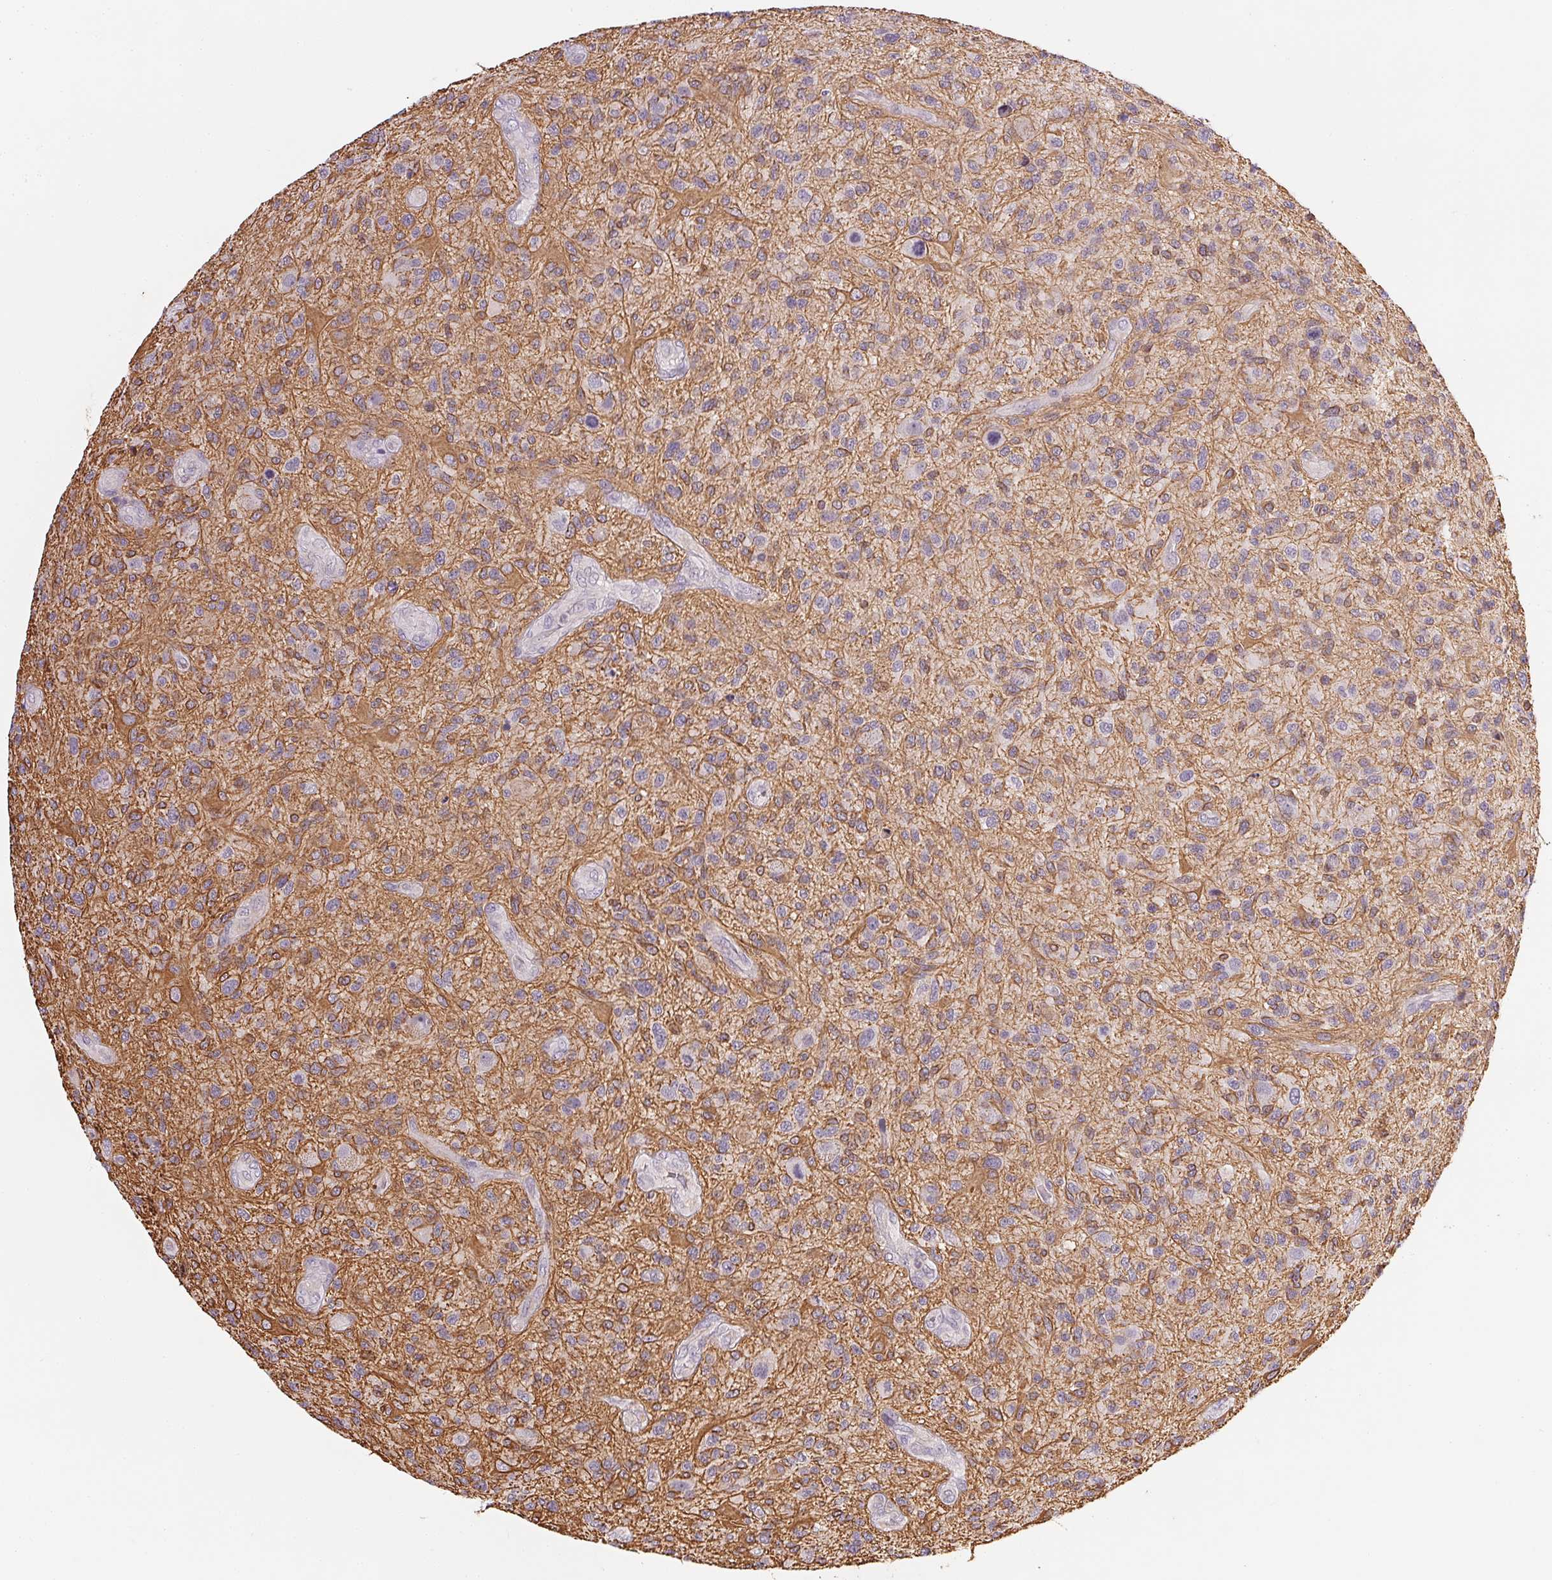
{"staining": {"intensity": "negative", "quantity": "none", "location": "none"}, "tissue": "glioma", "cell_type": "Tumor cells", "image_type": "cancer", "snomed": [{"axis": "morphology", "description": "Glioma, malignant, High grade"}, {"axis": "topography", "description": "Brain"}], "caption": "Immunohistochemistry (IHC) image of neoplastic tissue: human glioma stained with DAB exhibits no significant protein staining in tumor cells.", "gene": "NCOA4", "patient": {"sex": "male", "age": 47}}